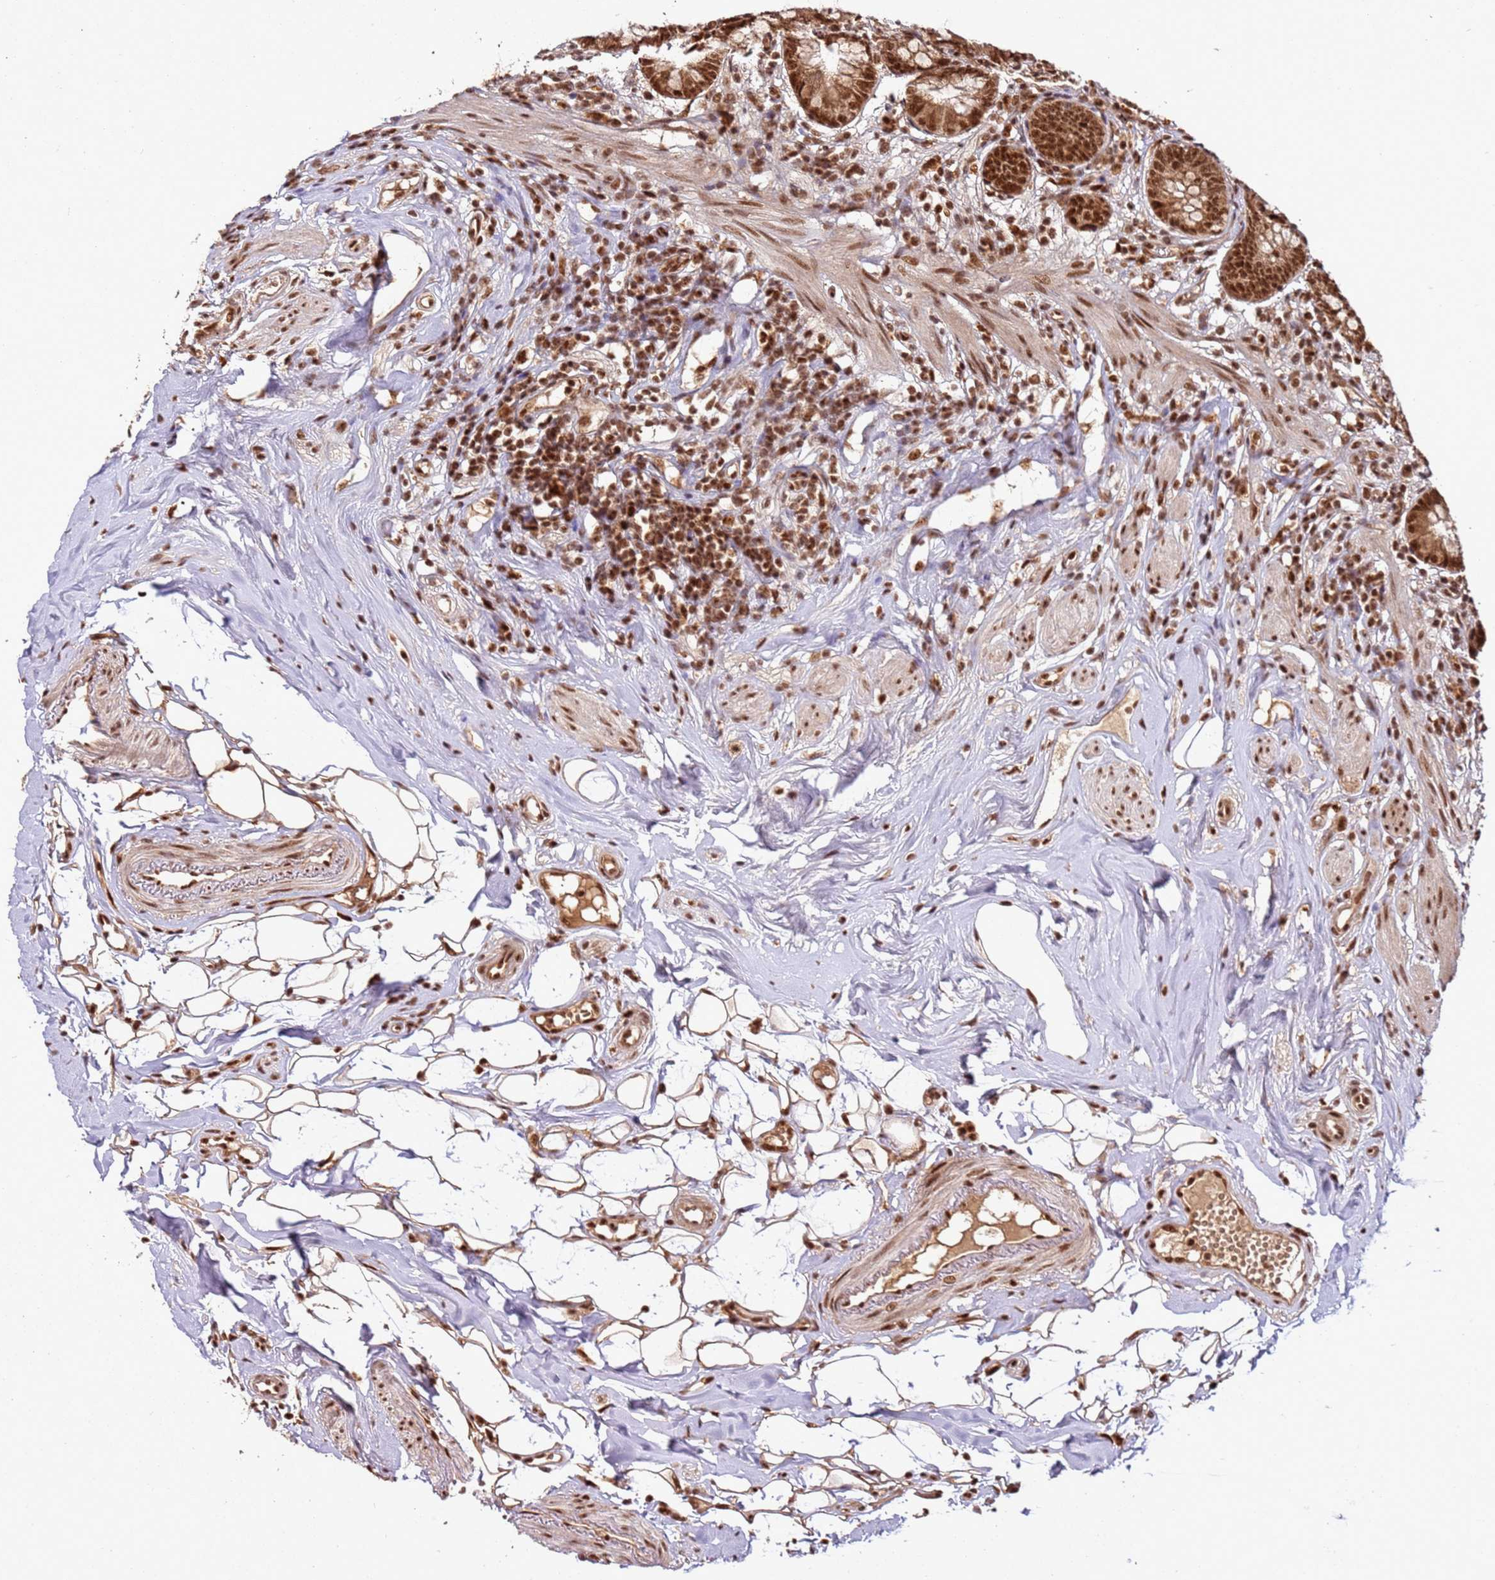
{"staining": {"intensity": "strong", "quantity": ">75%", "location": "cytoplasmic/membranous,nuclear"}, "tissue": "appendix", "cell_type": "Glandular cells", "image_type": "normal", "snomed": [{"axis": "morphology", "description": "Normal tissue, NOS"}, {"axis": "topography", "description": "Appendix"}], "caption": "Benign appendix reveals strong cytoplasmic/membranous,nuclear staining in approximately >75% of glandular cells (Stains: DAB (3,3'-diaminobenzidine) in brown, nuclei in blue, Microscopy: brightfield microscopy at high magnification)..", "gene": "XRN2", "patient": {"sex": "female", "age": 62}}